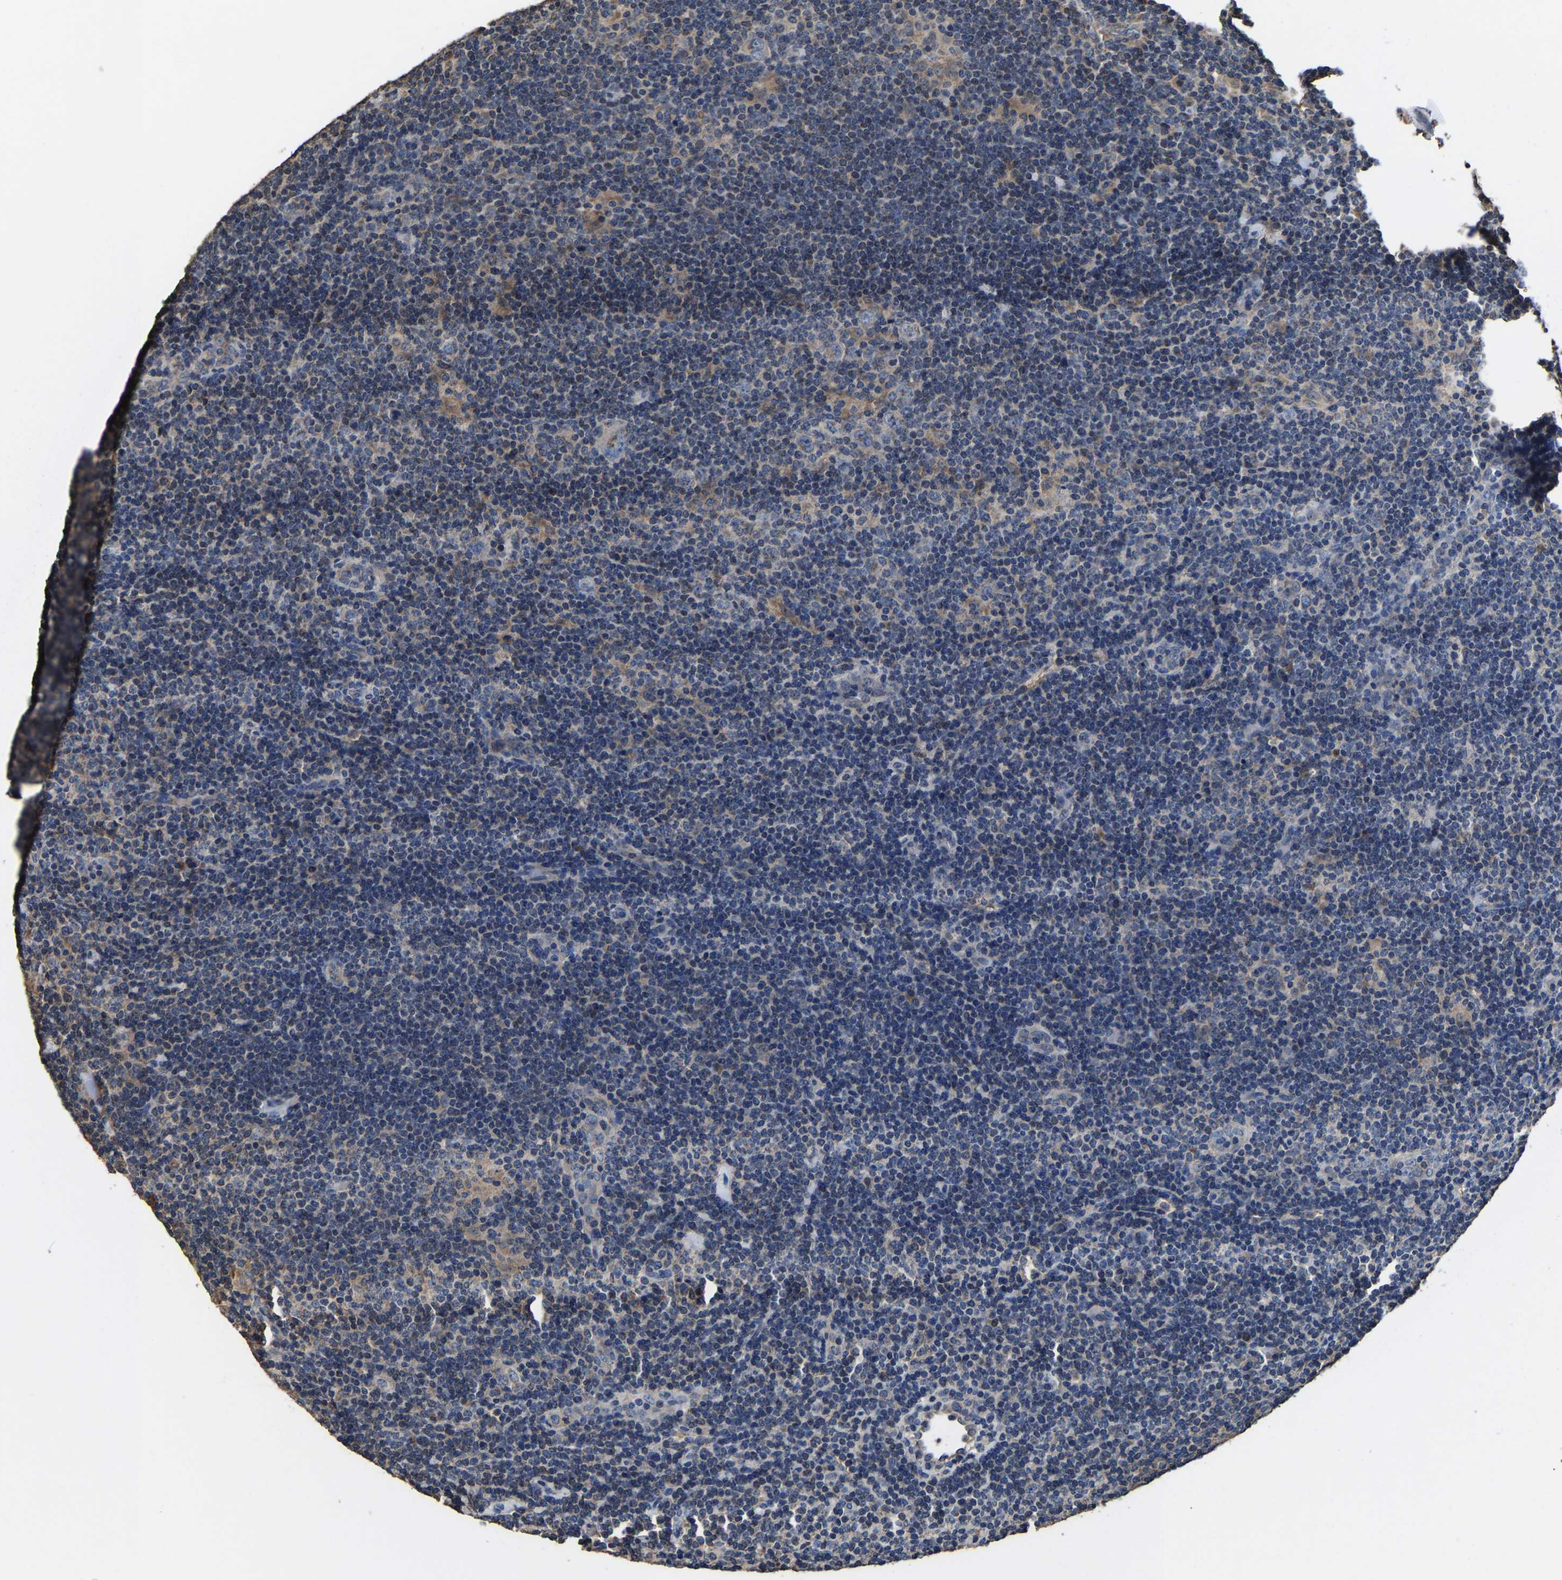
{"staining": {"intensity": "negative", "quantity": "none", "location": "none"}, "tissue": "lymphoma", "cell_type": "Tumor cells", "image_type": "cancer", "snomed": [{"axis": "morphology", "description": "Hodgkin's disease, NOS"}, {"axis": "topography", "description": "Lymph node"}], "caption": "Tumor cells are negative for protein expression in human Hodgkin's disease. Nuclei are stained in blue.", "gene": "EBAG9", "patient": {"sex": "female", "age": 57}}